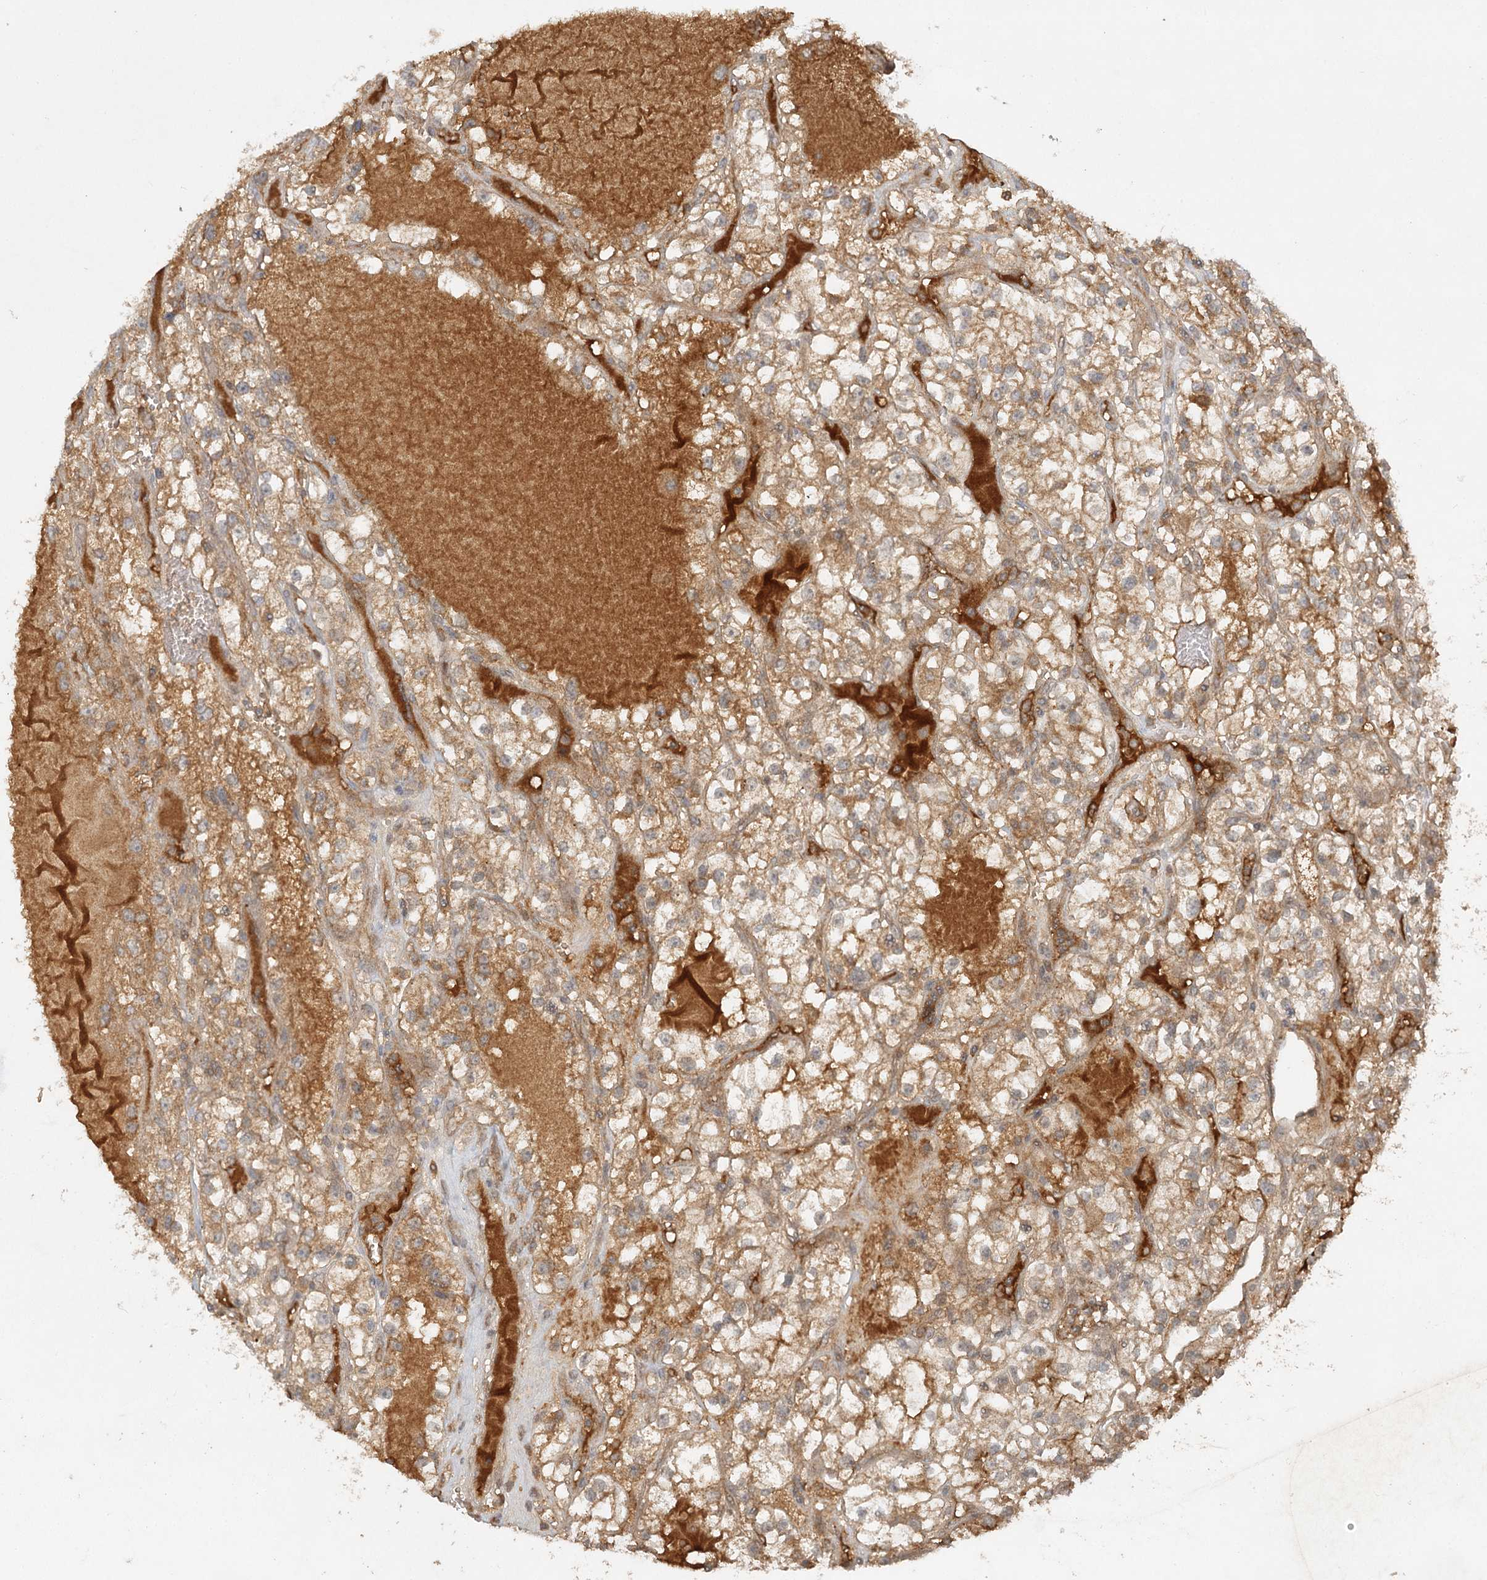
{"staining": {"intensity": "weak", "quantity": ">75%", "location": "cytoplasmic/membranous"}, "tissue": "renal cancer", "cell_type": "Tumor cells", "image_type": "cancer", "snomed": [{"axis": "morphology", "description": "Adenocarcinoma, NOS"}, {"axis": "topography", "description": "Kidney"}], "caption": "Immunohistochemical staining of human adenocarcinoma (renal) exhibits low levels of weak cytoplasmic/membranous protein expression in approximately >75% of tumor cells.", "gene": "ARL13A", "patient": {"sex": "female", "age": 57}}